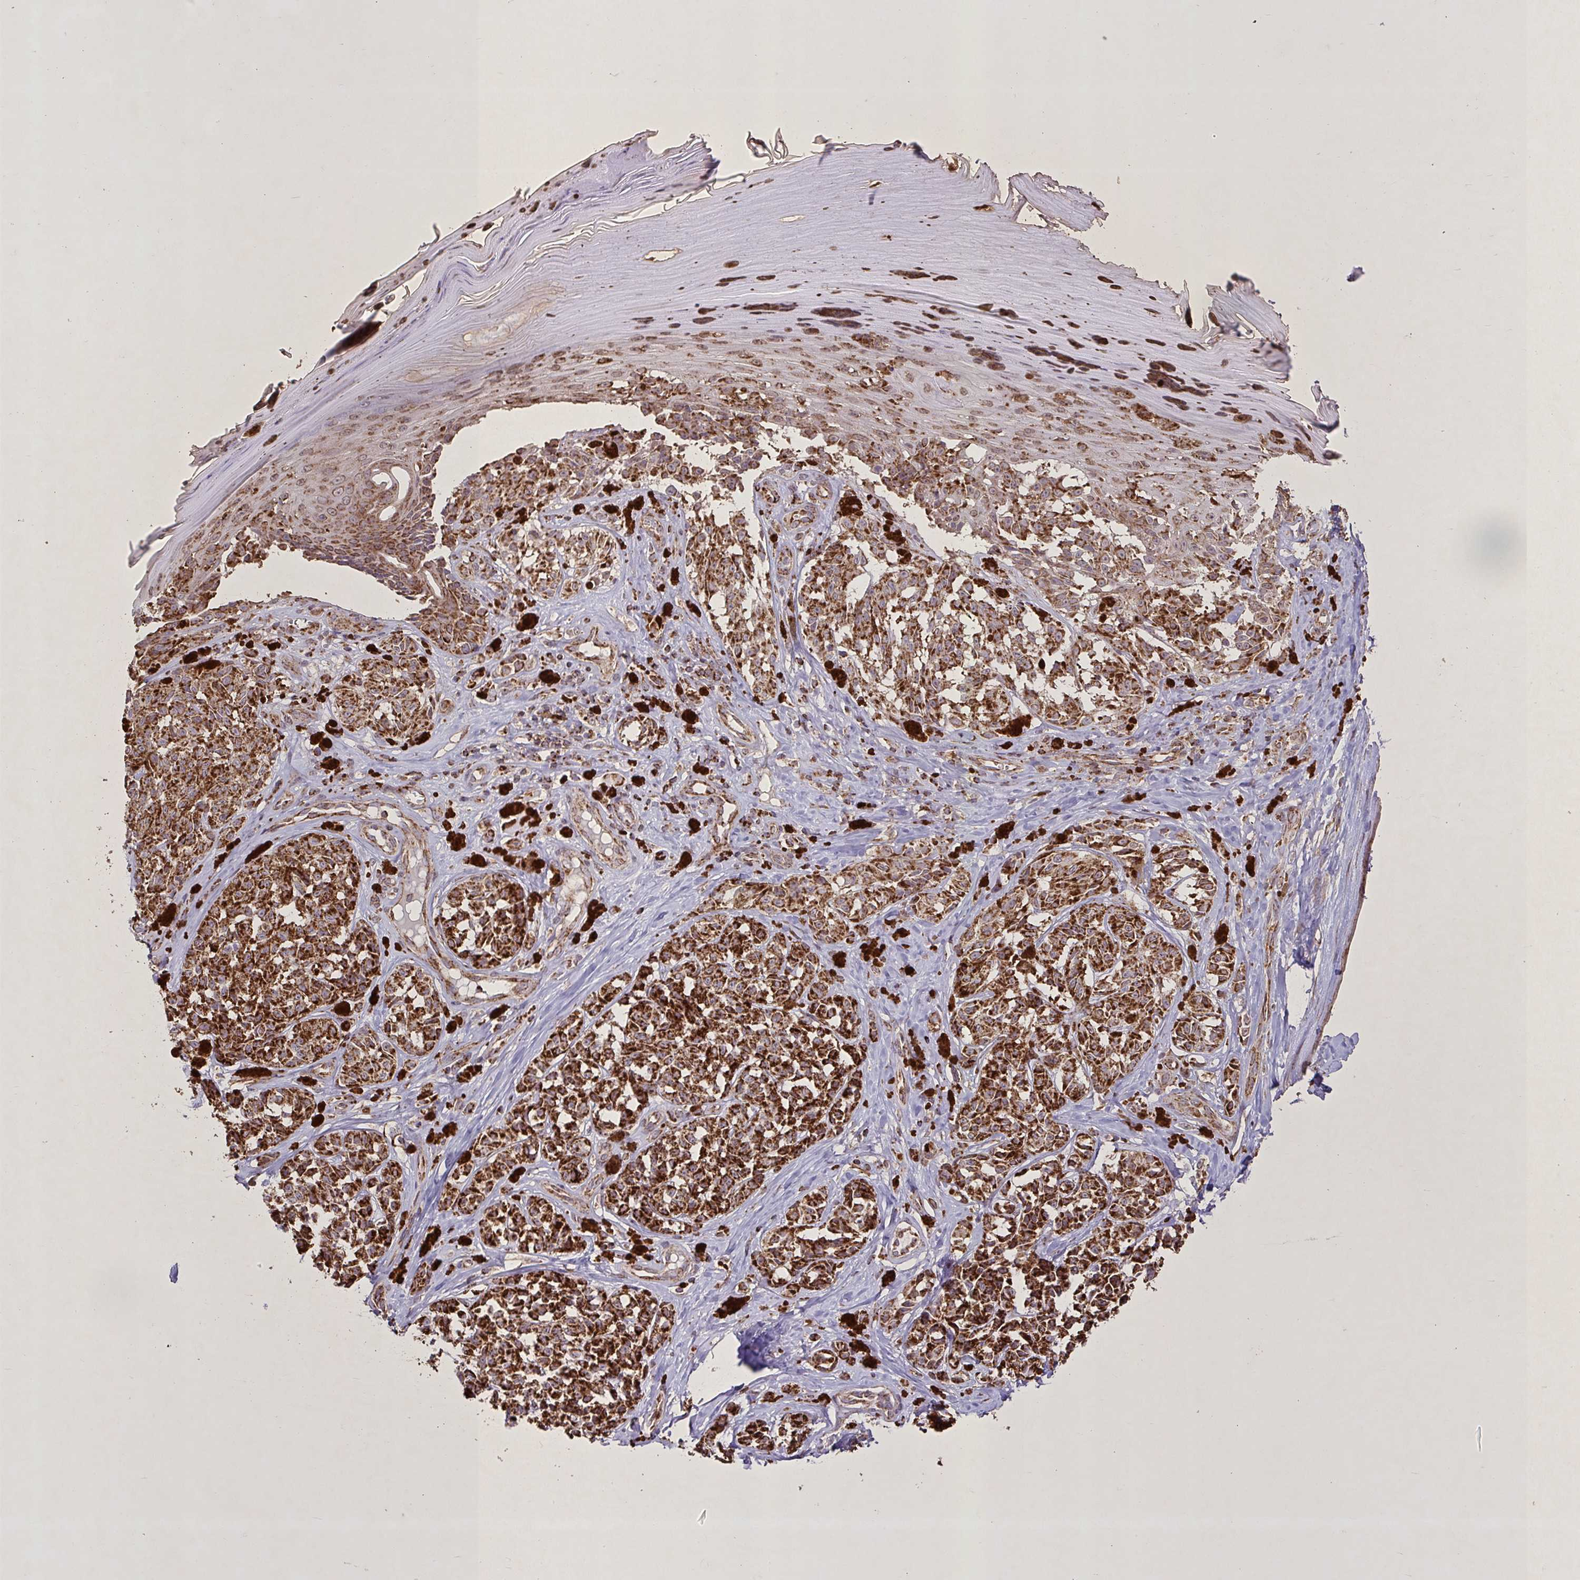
{"staining": {"intensity": "strong", "quantity": ">75%", "location": "cytoplasmic/membranous"}, "tissue": "melanoma", "cell_type": "Tumor cells", "image_type": "cancer", "snomed": [{"axis": "morphology", "description": "Malignant melanoma, NOS"}, {"axis": "topography", "description": "Skin"}], "caption": "Human melanoma stained for a protein (brown) displays strong cytoplasmic/membranous positive expression in about >75% of tumor cells.", "gene": "AGK", "patient": {"sex": "female", "age": 65}}